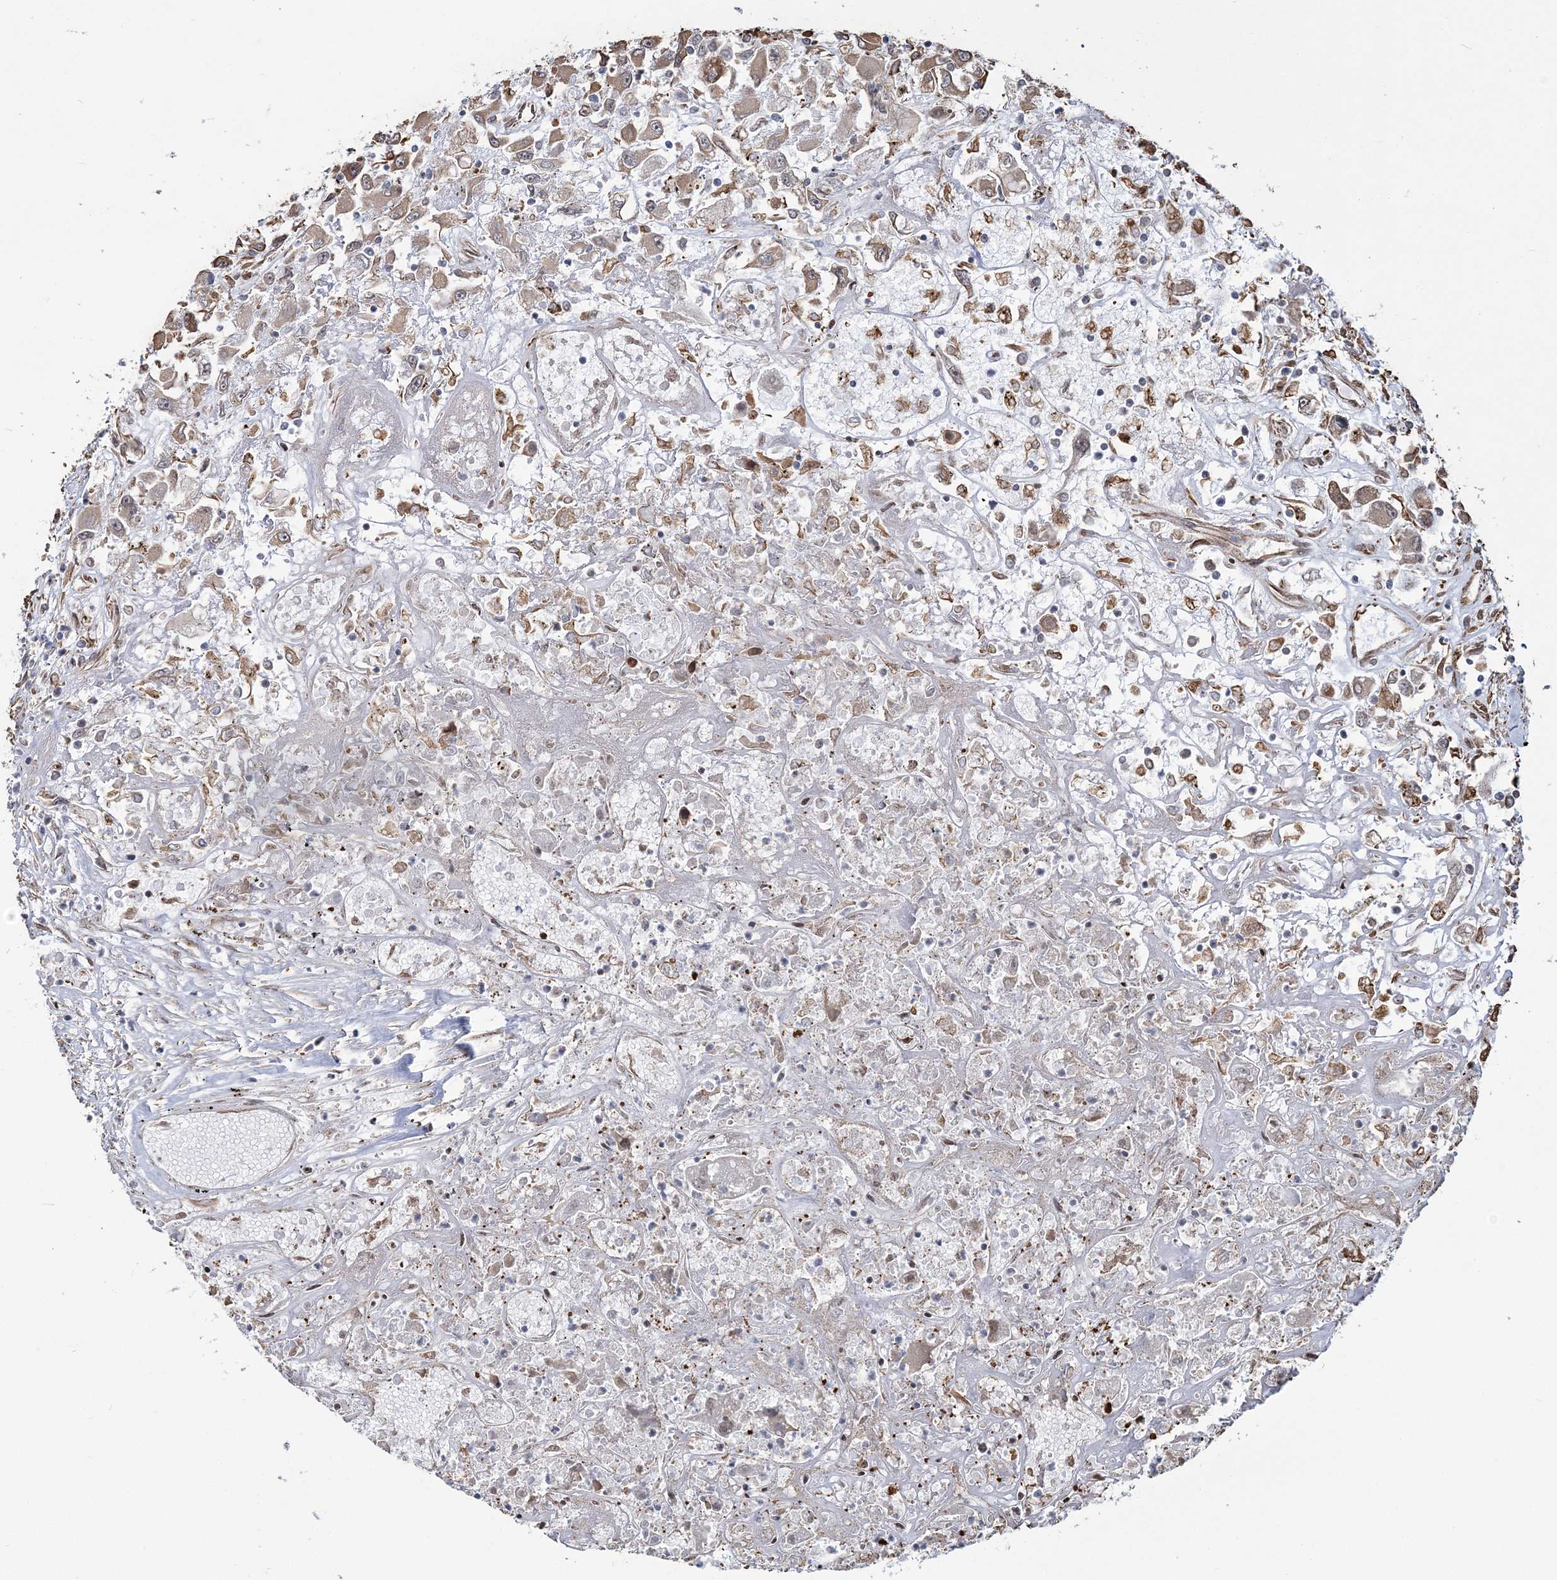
{"staining": {"intensity": "weak", "quantity": "25%-75%", "location": "cytoplasmic/membranous"}, "tissue": "renal cancer", "cell_type": "Tumor cells", "image_type": "cancer", "snomed": [{"axis": "morphology", "description": "Adenocarcinoma, NOS"}, {"axis": "topography", "description": "Kidney"}], "caption": "An image showing weak cytoplasmic/membranous positivity in approximately 25%-75% of tumor cells in renal cancer, as visualized by brown immunohistochemical staining.", "gene": "ATP11B", "patient": {"sex": "female", "age": 52}}